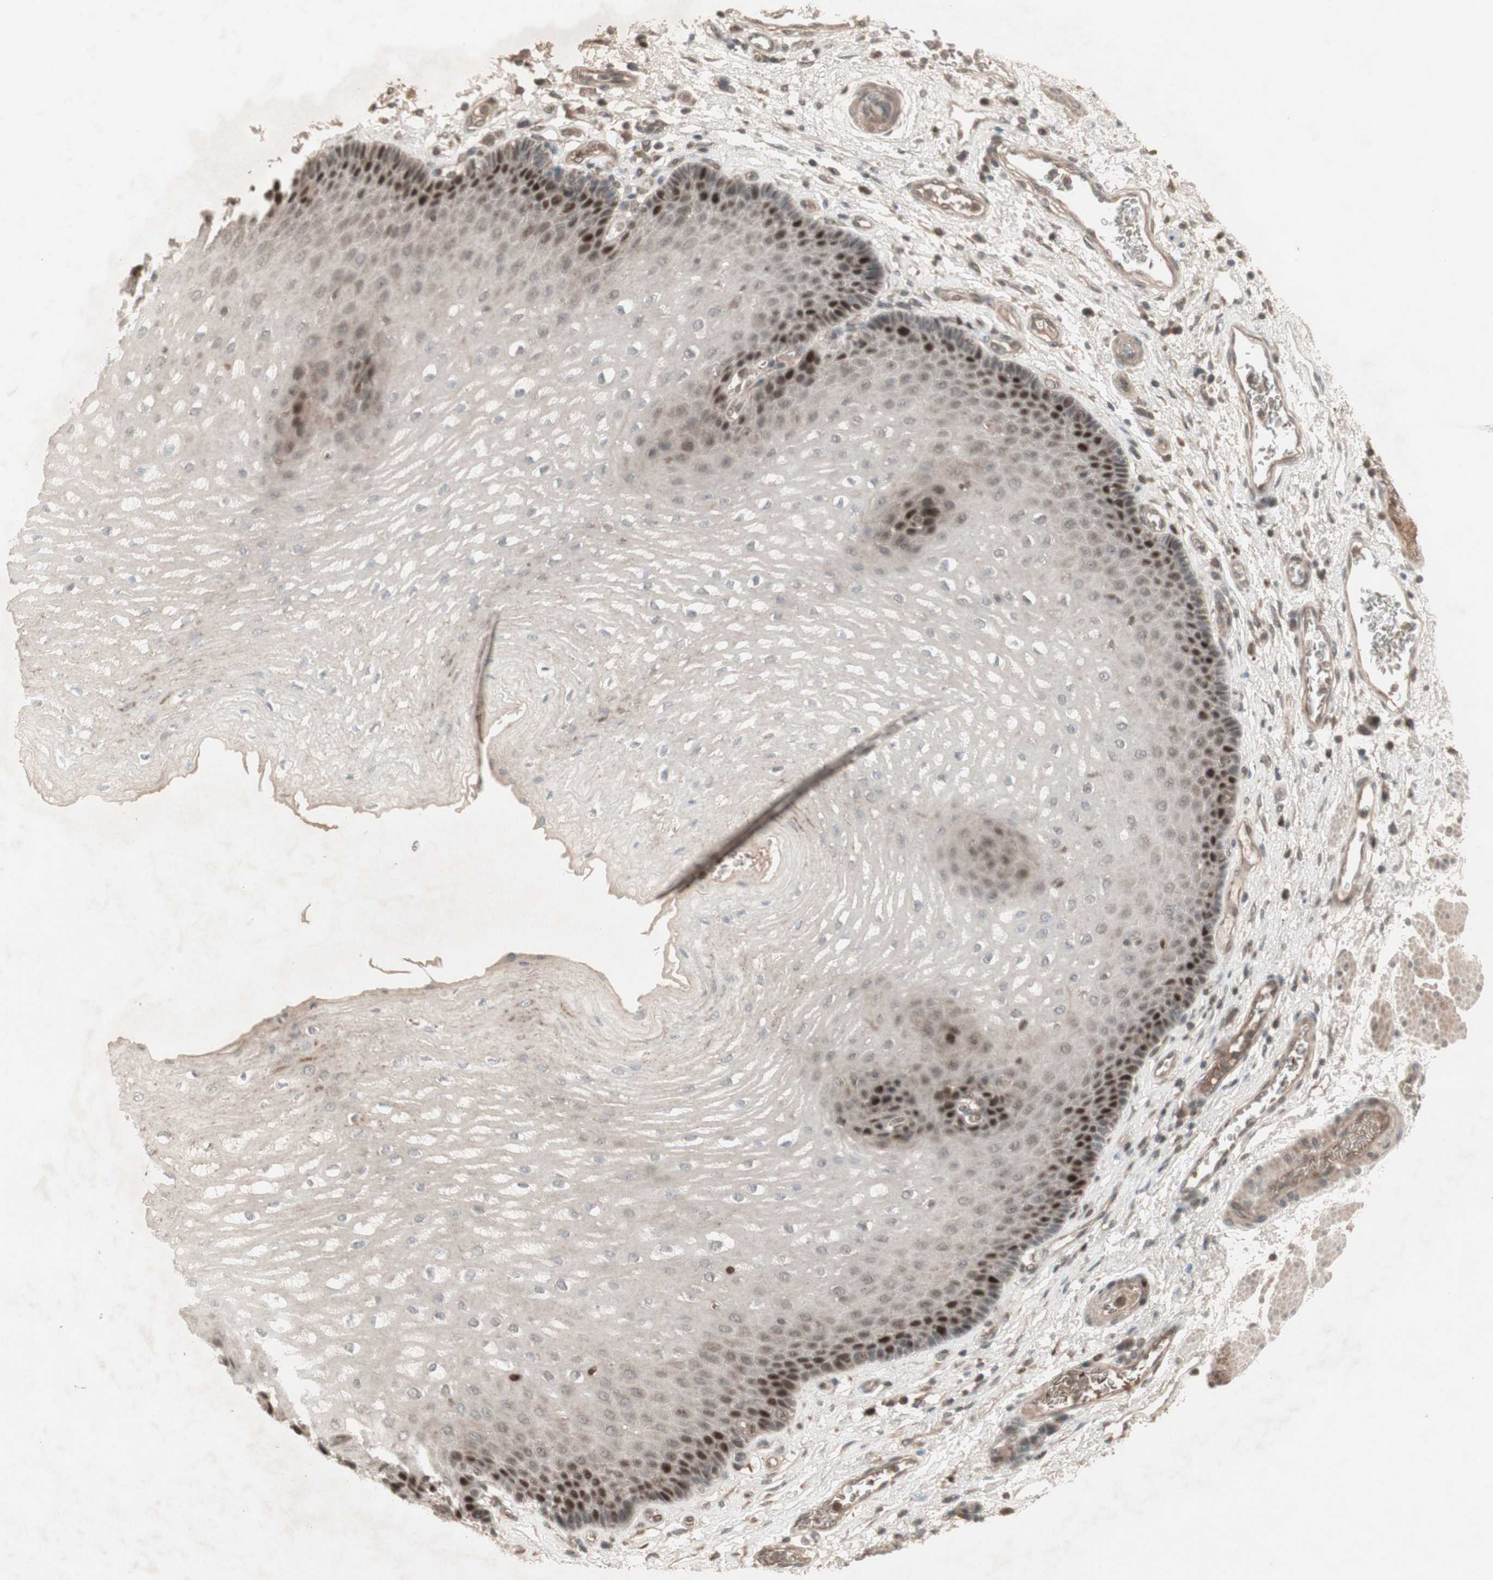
{"staining": {"intensity": "strong", "quantity": ">75%", "location": "cytoplasmic/membranous,nuclear"}, "tissue": "esophagus", "cell_type": "Squamous epithelial cells", "image_type": "normal", "snomed": [{"axis": "morphology", "description": "Normal tissue, NOS"}, {"axis": "topography", "description": "Esophagus"}], "caption": "The micrograph displays staining of unremarkable esophagus, revealing strong cytoplasmic/membranous,nuclear protein expression (brown color) within squamous epithelial cells.", "gene": "MSH6", "patient": {"sex": "male", "age": 54}}